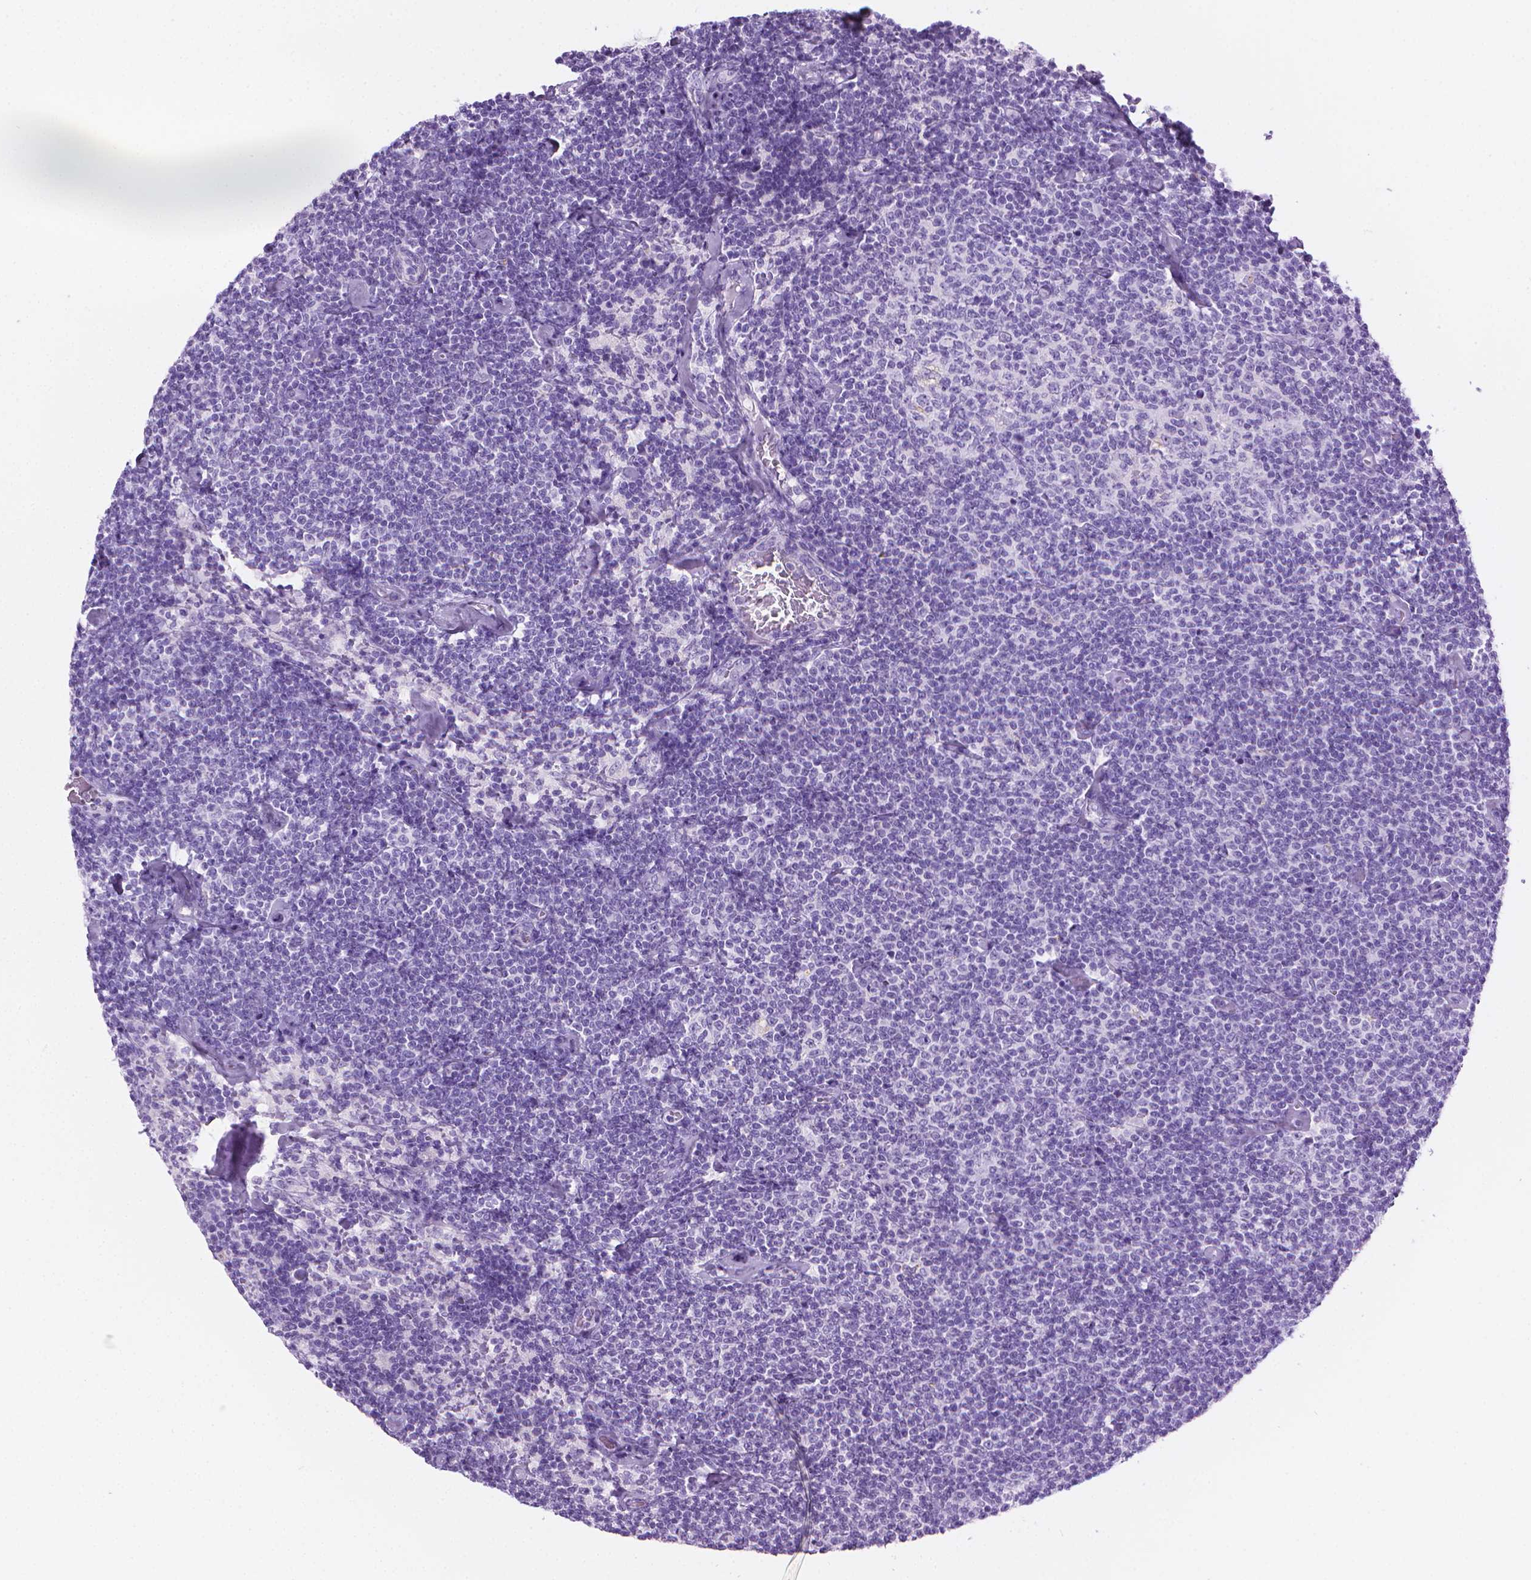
{"staining": {"intensity": "negative", "quantity": "none", "location": "none"}, "tissue": "lymphoma", "cell_type": "Tumor cells", "image_type": "cancer", "snomed": [{"axis": "morphology", "description": "Malignant lymphoma, non-Hodgkin's type, Low grade"}, {"axis": "topography", "description": "Lymph node"}], "caption": "This is an immunohistochemistry (IHC) image of malignant lymphoma, non-Hodgkin's type (low-grade). There is no expression in tumor cells.", "gene": "TTC29", "patient": {"sex": "male", "age": 81}}